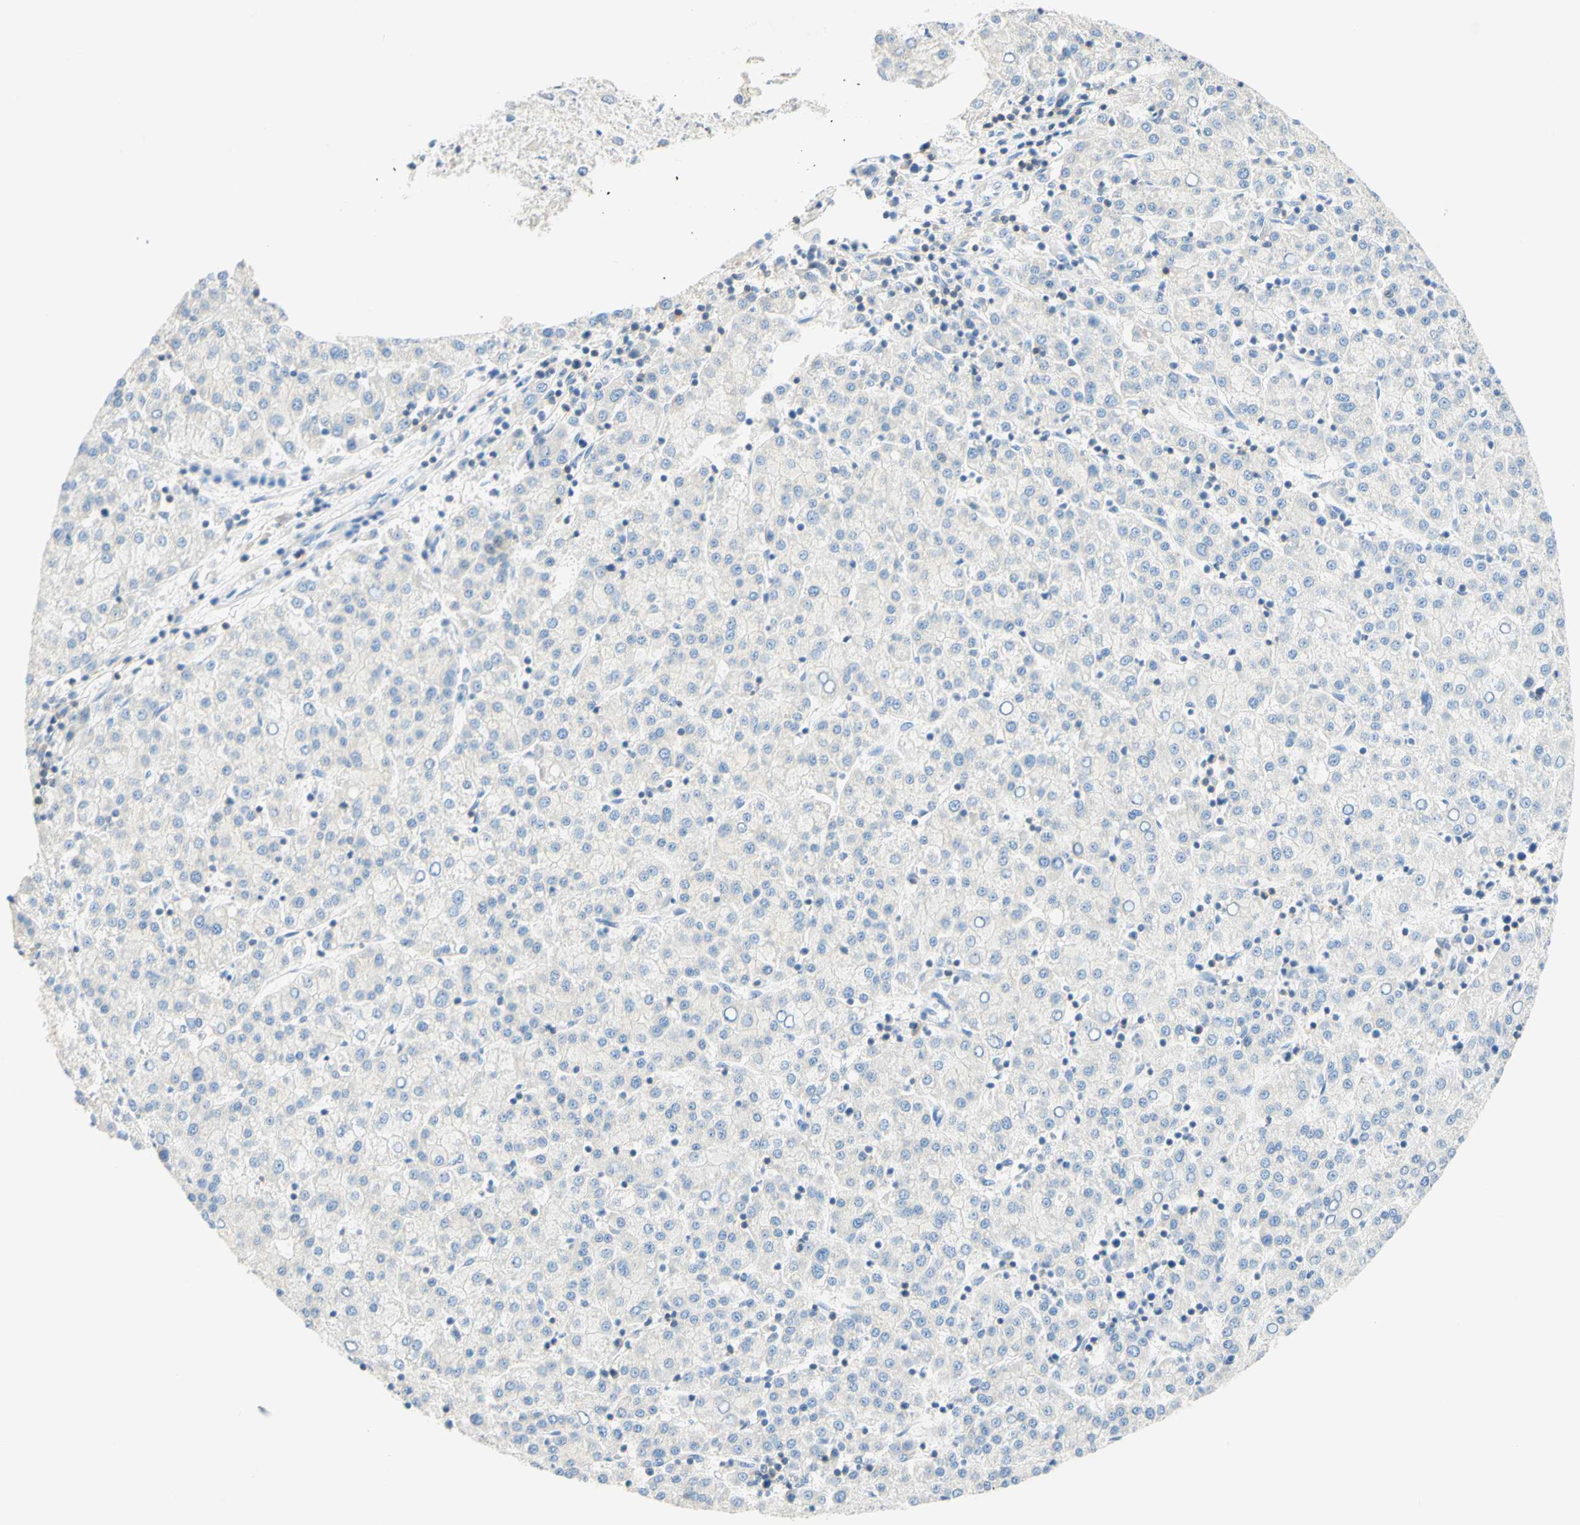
{"staining": {"intensity": "negative", "quantity": "none", "location": "none"}, "tissue": "liver cancer", "cell_type": "Tumor cells", "image_type": "cancer", "snomed": [{"axis": "morphology", "description": "Carcinoma, Hepatocellular, NOS"}, {"axis": "topography", "description": "Liver"}], "caption": "An immunohistochemistry (IHC) histopathology image of liver hepatocellular carcinoma is shown. There is no staining in tumor cells of liver hepatocellular carcinoma. (DAB immunohistochemistry, high magnification).", "gene": "LAT", "patient": {"sex": "female", "age": 58}}